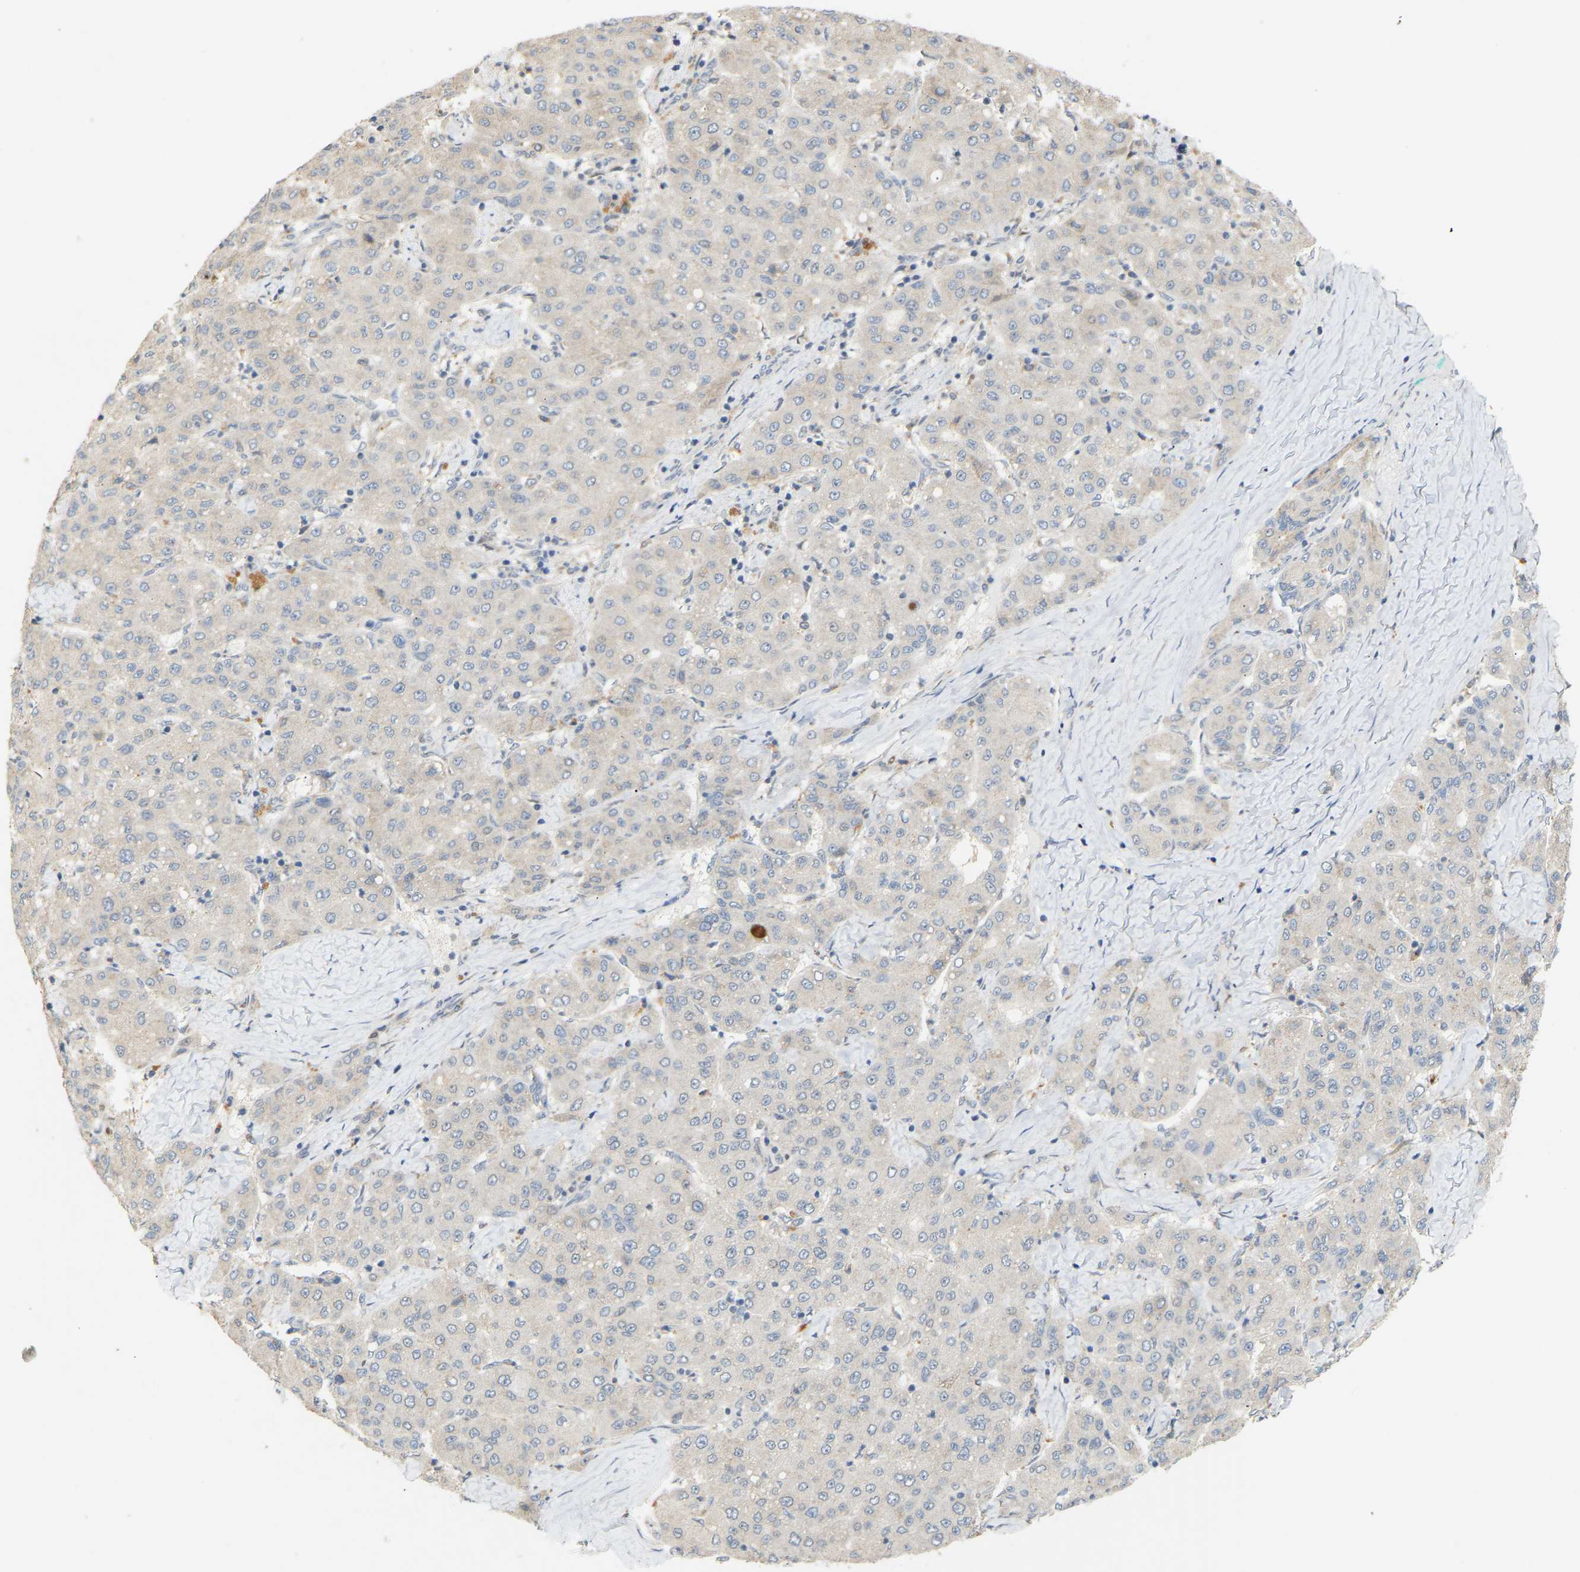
{"staining": {"intensity": "negative", "quantity": "none", "location": "none"}, "tissue": "liver cancer", "cell_type": "Tumor cells", "image_type": "cancer", "snomed": [{"axis": "morphology", "description": "Carcinoma, Hepatocellular, NOS"}, {"axis": "topography", "description": "Liver"}], "caption": "This is a histopathology image of immunohistochemistry staining of liver cancer (hepatocellular carcinoma), which shows no expression in tumor cells. (DAB (3,3'-diaminobenzidine) immunohistochemistry, high magnification).", "gene": "PTPN4", "patient": {"sex": "male", "age": 65}}